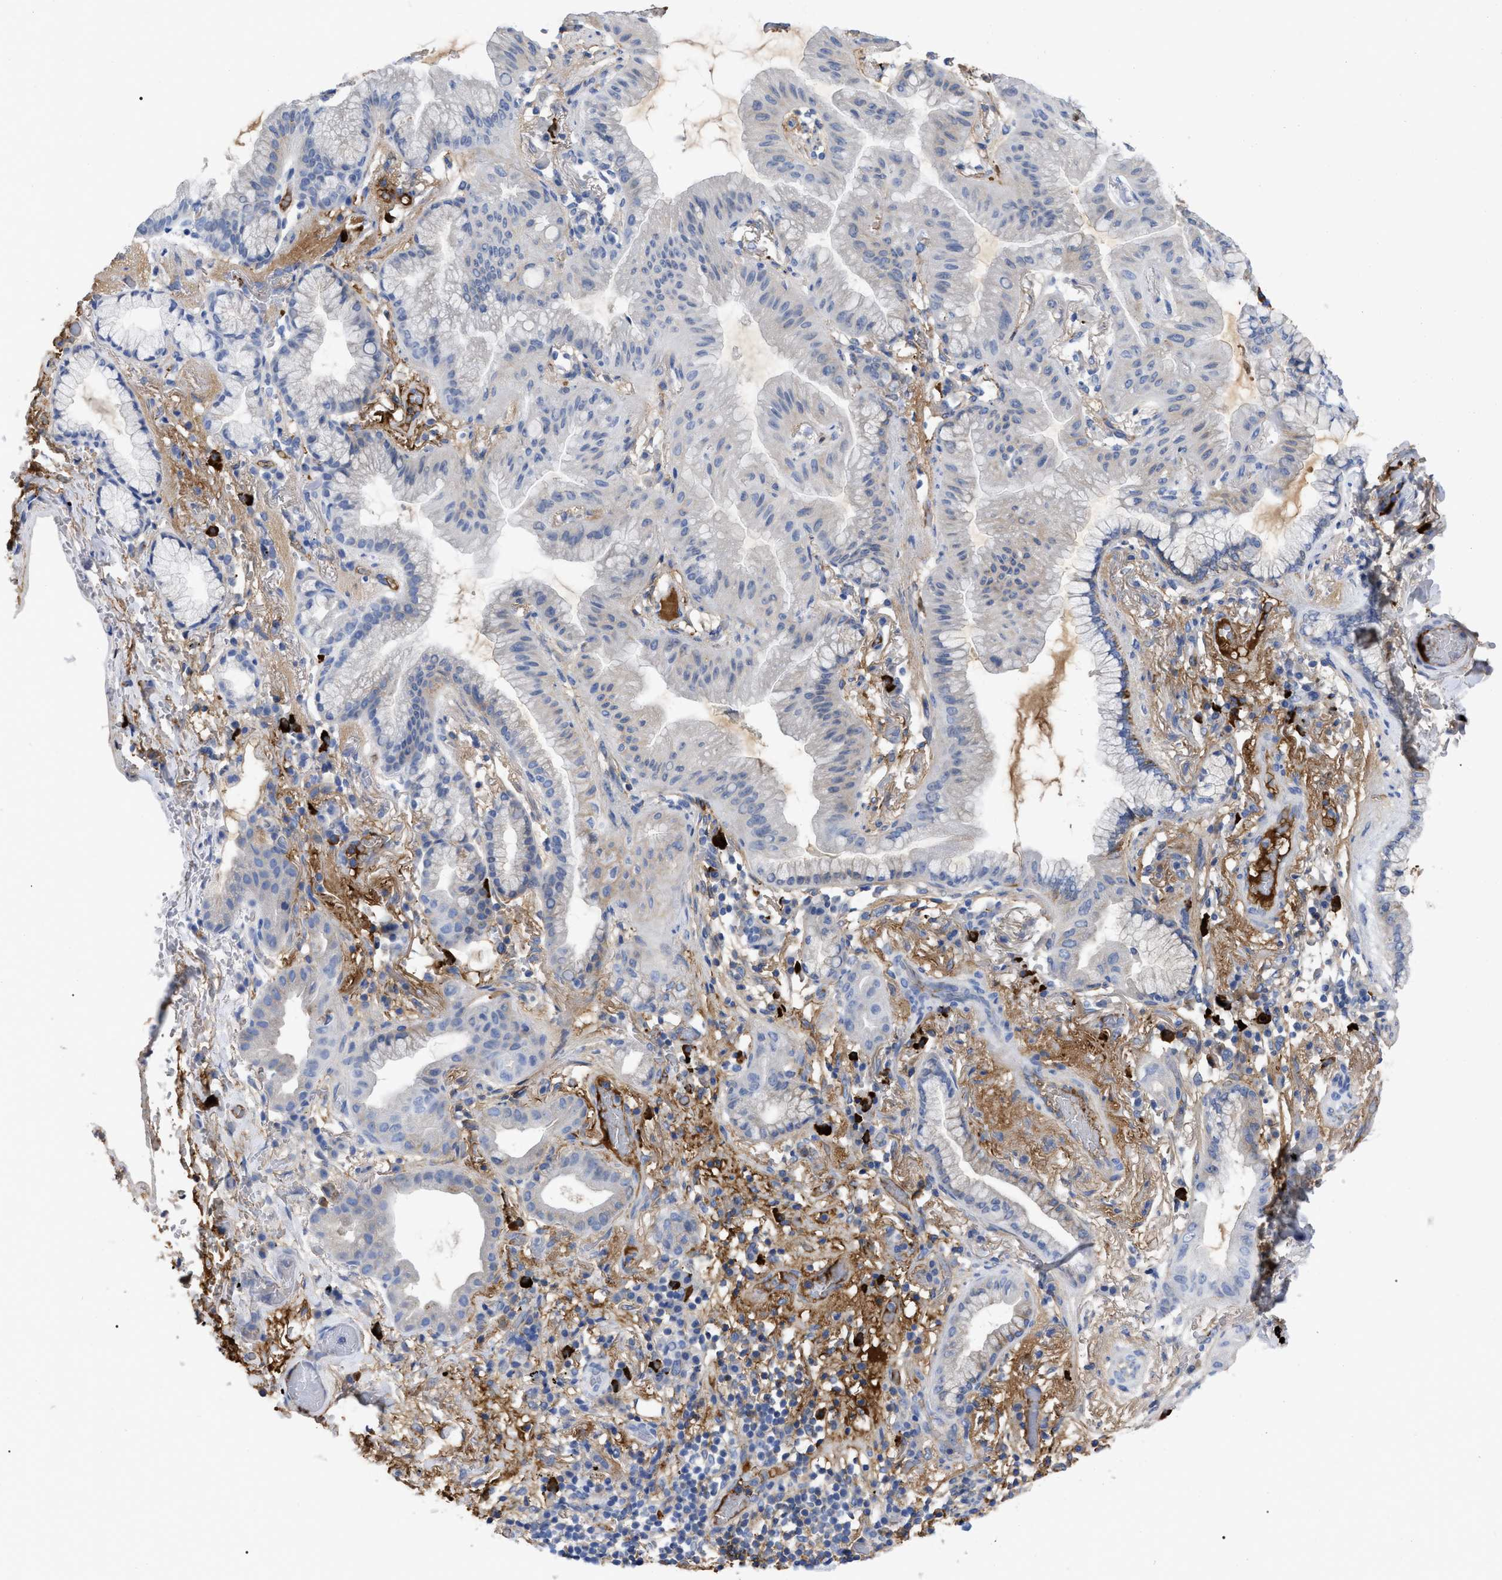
{"staining": {"intensity": "negative", "quantity": "none", "location": "none"}, "tissue": "lung cancer", "cell_type": "Tumor cells", "image_type": "cancer", "snomed": [{"axis": "morphology", "description": "Normal tissue, NOS"}, {"axis": "morphology", "description": "Adenocarcinoma, NOS"}, {"axis": "topography", "description": "Bronchus"}, {"axis": "topography", "description": "Lung"}], "caption": "Immunohistochemistry (IHC) of lung cancer (adenocarcinoma) demonstrates no expression in tumor cells.", "gene": "IGHV5-51", "patient": {"sex": "female", "age": 70}}